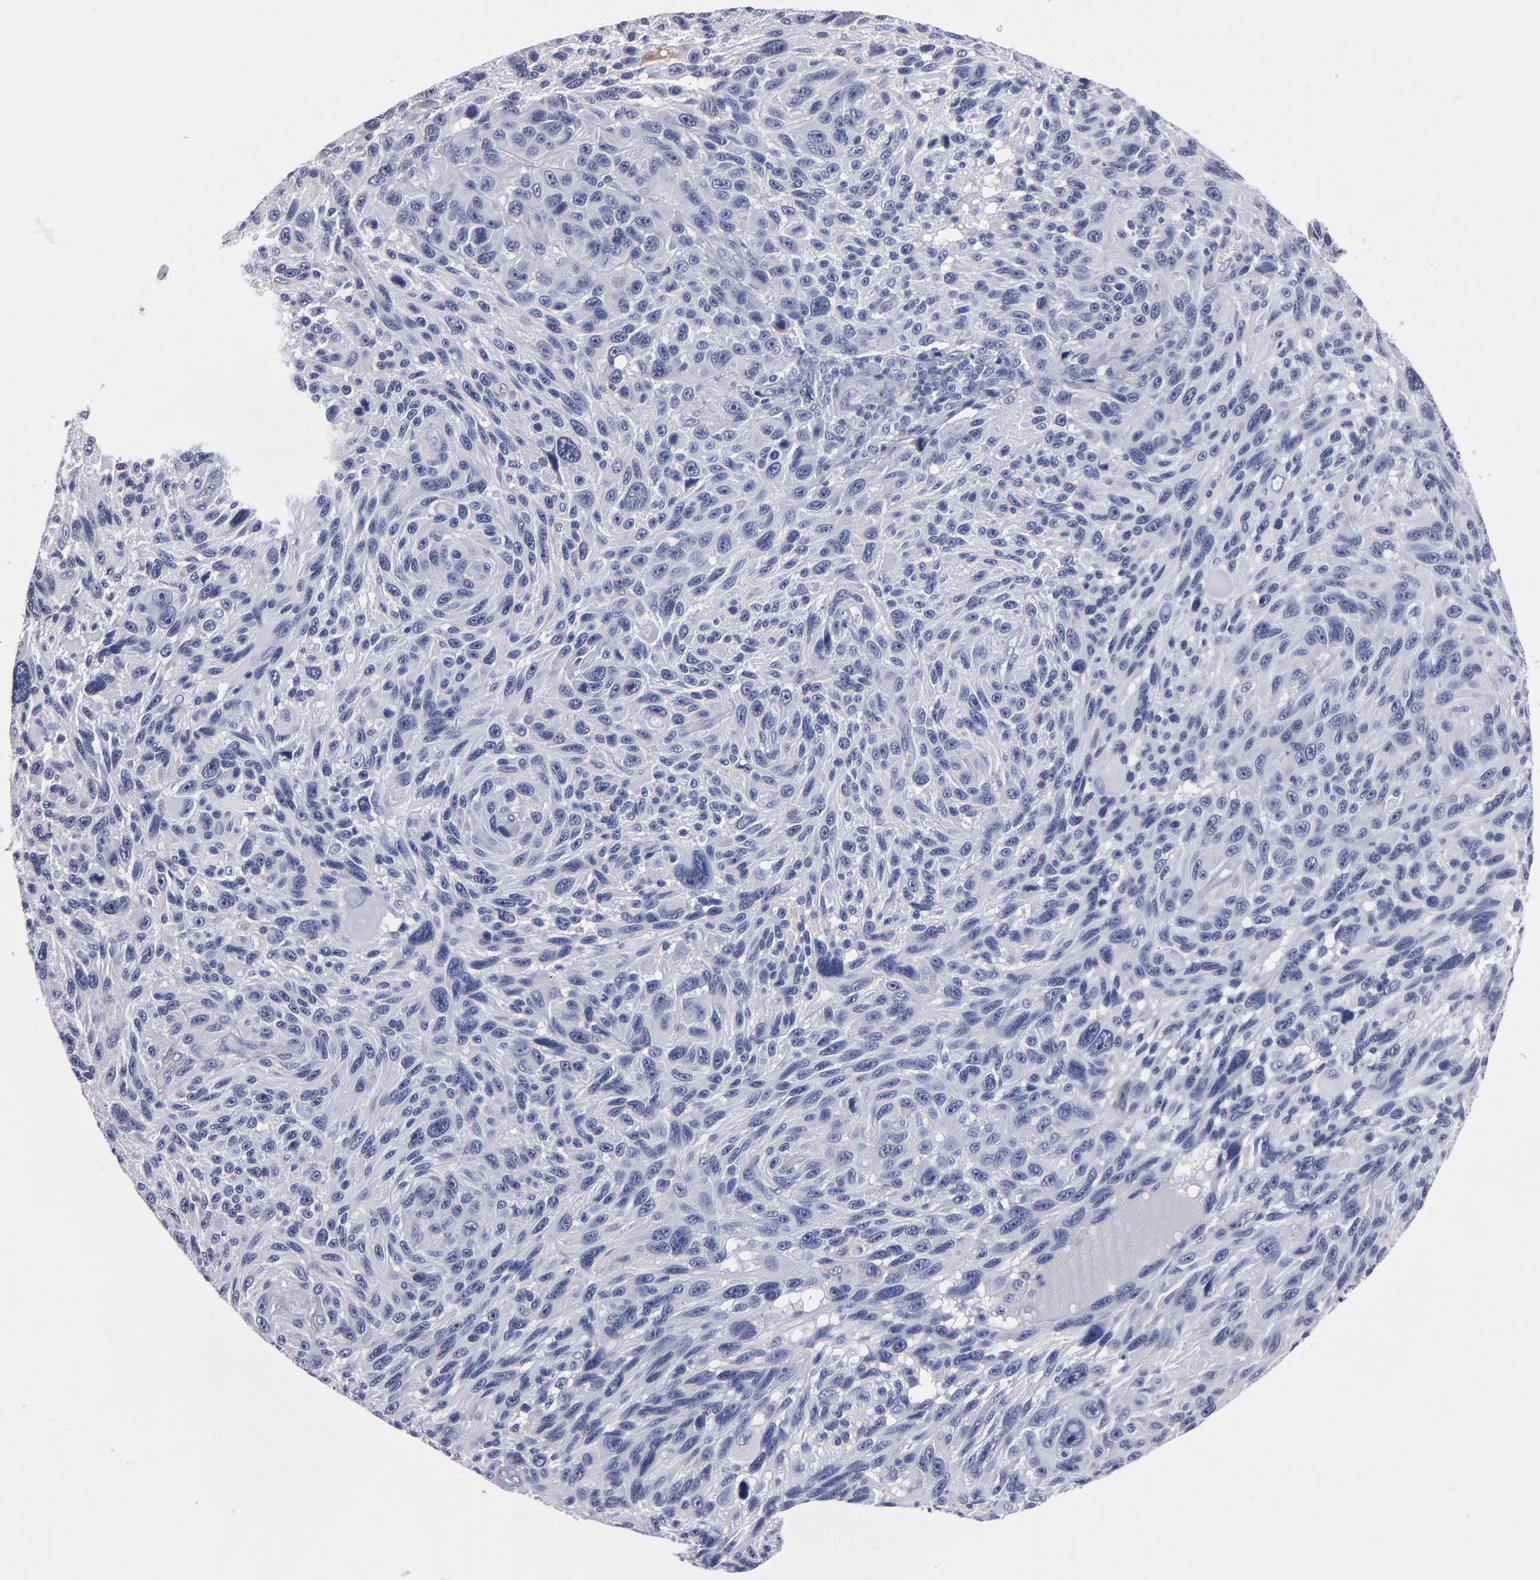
{"staining": {"intensity": "negative", "quantity": "none", "location": "none"}, "tissue": "melanoma", "cell_type": "Tumor cells", "image_type": "cancer", "snomed": [{"axis": "morphology", "description": "Malignant melanoma, NOS"}, {"axis": "topography", "description": "Skin"}], "caption": "High magnification brightfield microscopy of melanoma stained with DAB (brown) and counterstained with hematoxylin (blue): tumor cells show no significant staining. (DAB immunohistochemistry (IHC) visualized using brightfield microscopy, high magnification).", "gene": "FABP4", "patient": {"sex": "male", "age": 53}}